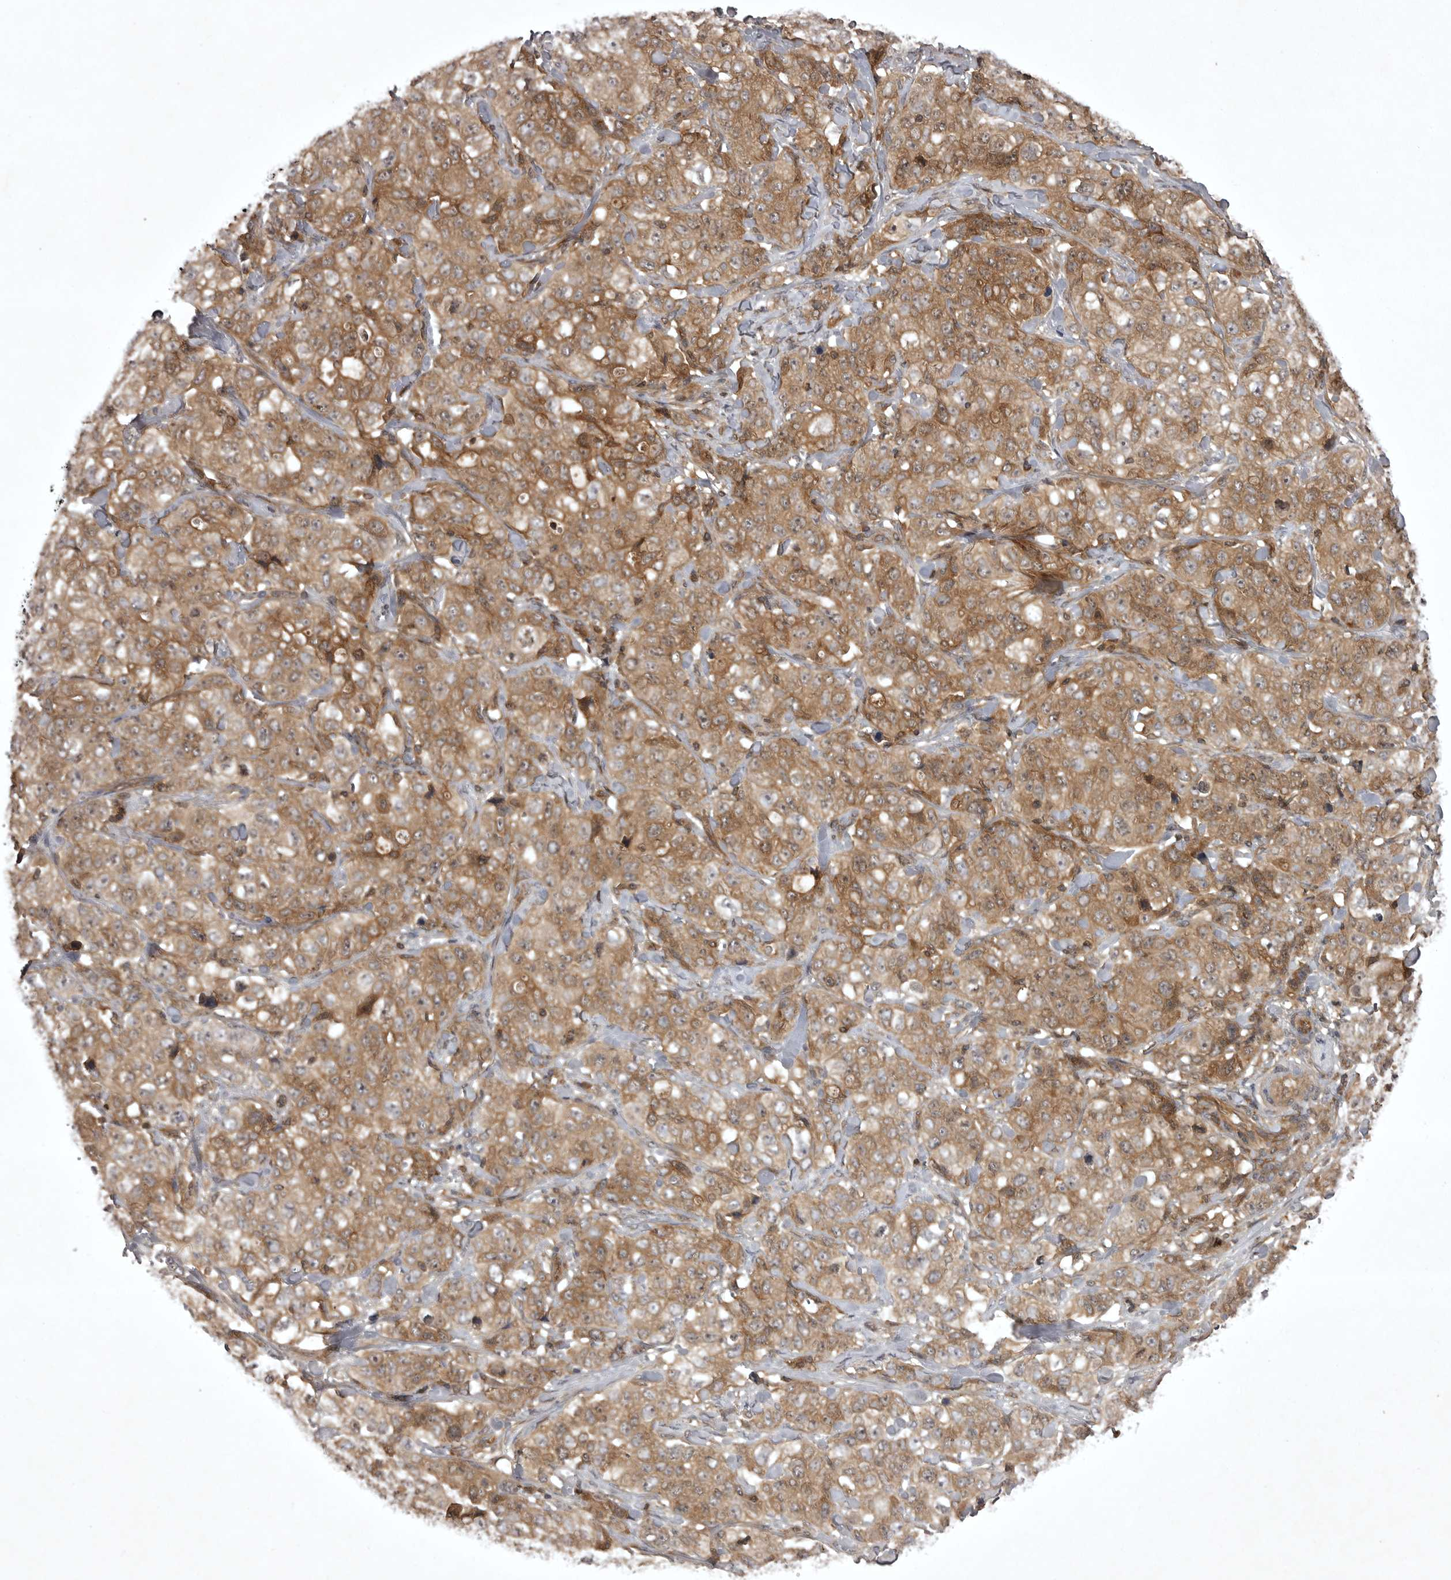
{"staining": {"intensity": "moderate", "quantity": ">75%", "location": "cytoplasmic/membranous"}, "tissue": "stomach cancer", "cell_type": "Tumor cells", "image_type": "cancer", "snomed": [{"axis": "morphology", "description": "Adenocarcinoma, NOS"}, {"axis": "topography", "description": "Stomach"}], "caption": "Immunohistochemical staining of human adenocarcinoma (stomach) reveals moderate cytoplasmic/membranous protein expression in about >75% of tumor cells.", "gene": "STK24", "patient": {"sex": "male", "age": 48}}